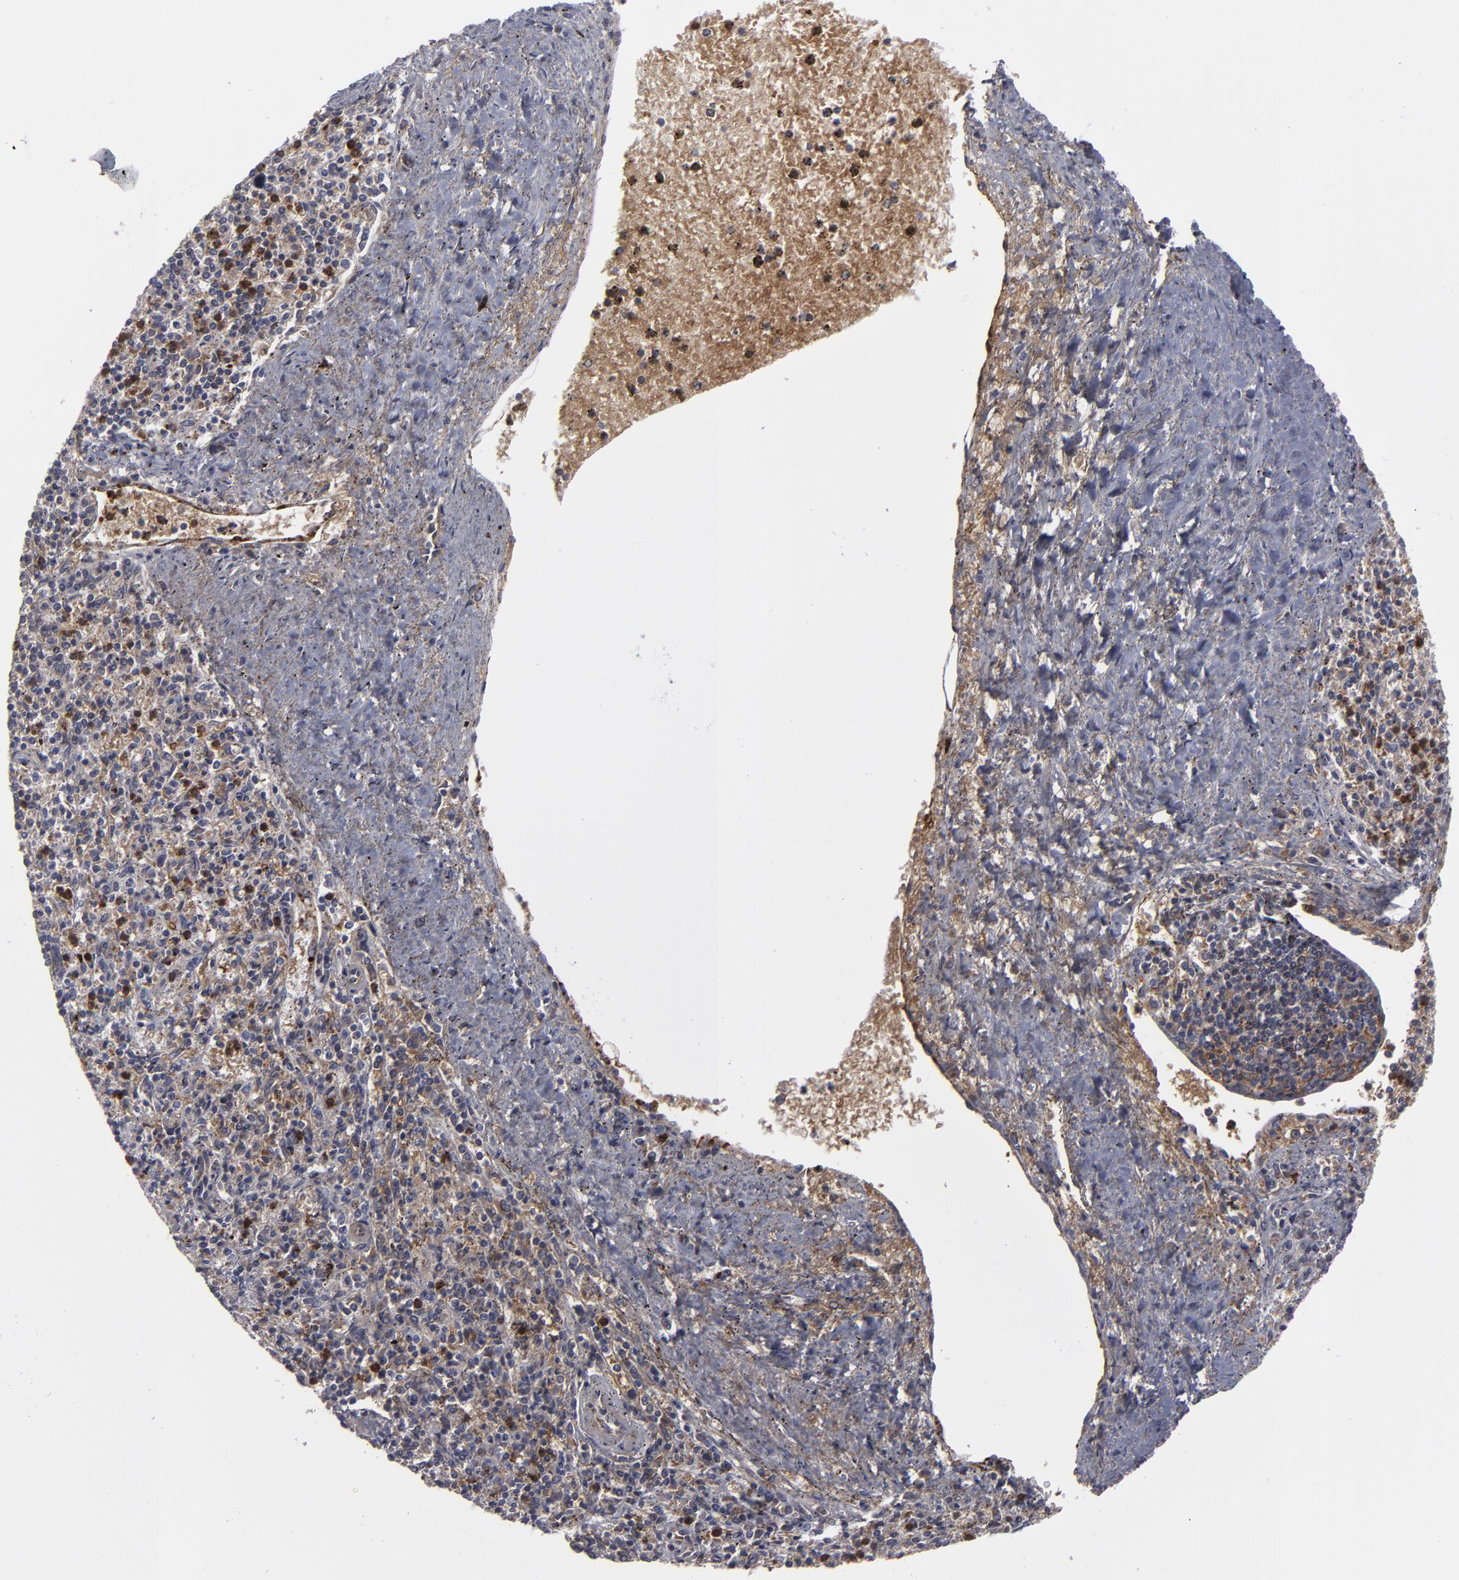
{"staining": {"intensity": "moderate", "quantity": "<25%", "location": "cytoplasmic/membranous,nuclear"}, "tissue": "spleen", "cell_type": "Cells in red pulp", "image_type": "normal", "snomed": [{"axis": "morphology", "description": "Normal tissue, NOS"}, {"axis": "topography", "description": "Spleen"}], "caption": "Immunohistochemistry staining of unremarkable spleen, which demonstrates low levels of moderate cytoplasmic/membranous,nuclear positivity in approximately <25% of cells in red pulp indicating moderate cytoplasmic/membranous,nuclear protein staining. The staining was performed using DAB (3,3'-diaminobenzidine) (brown) for protein detection and nuclei were counterstained in hematoxylin (blue).", "gene": "LRG1", "patient": {"sex": "male", "age": 72}}